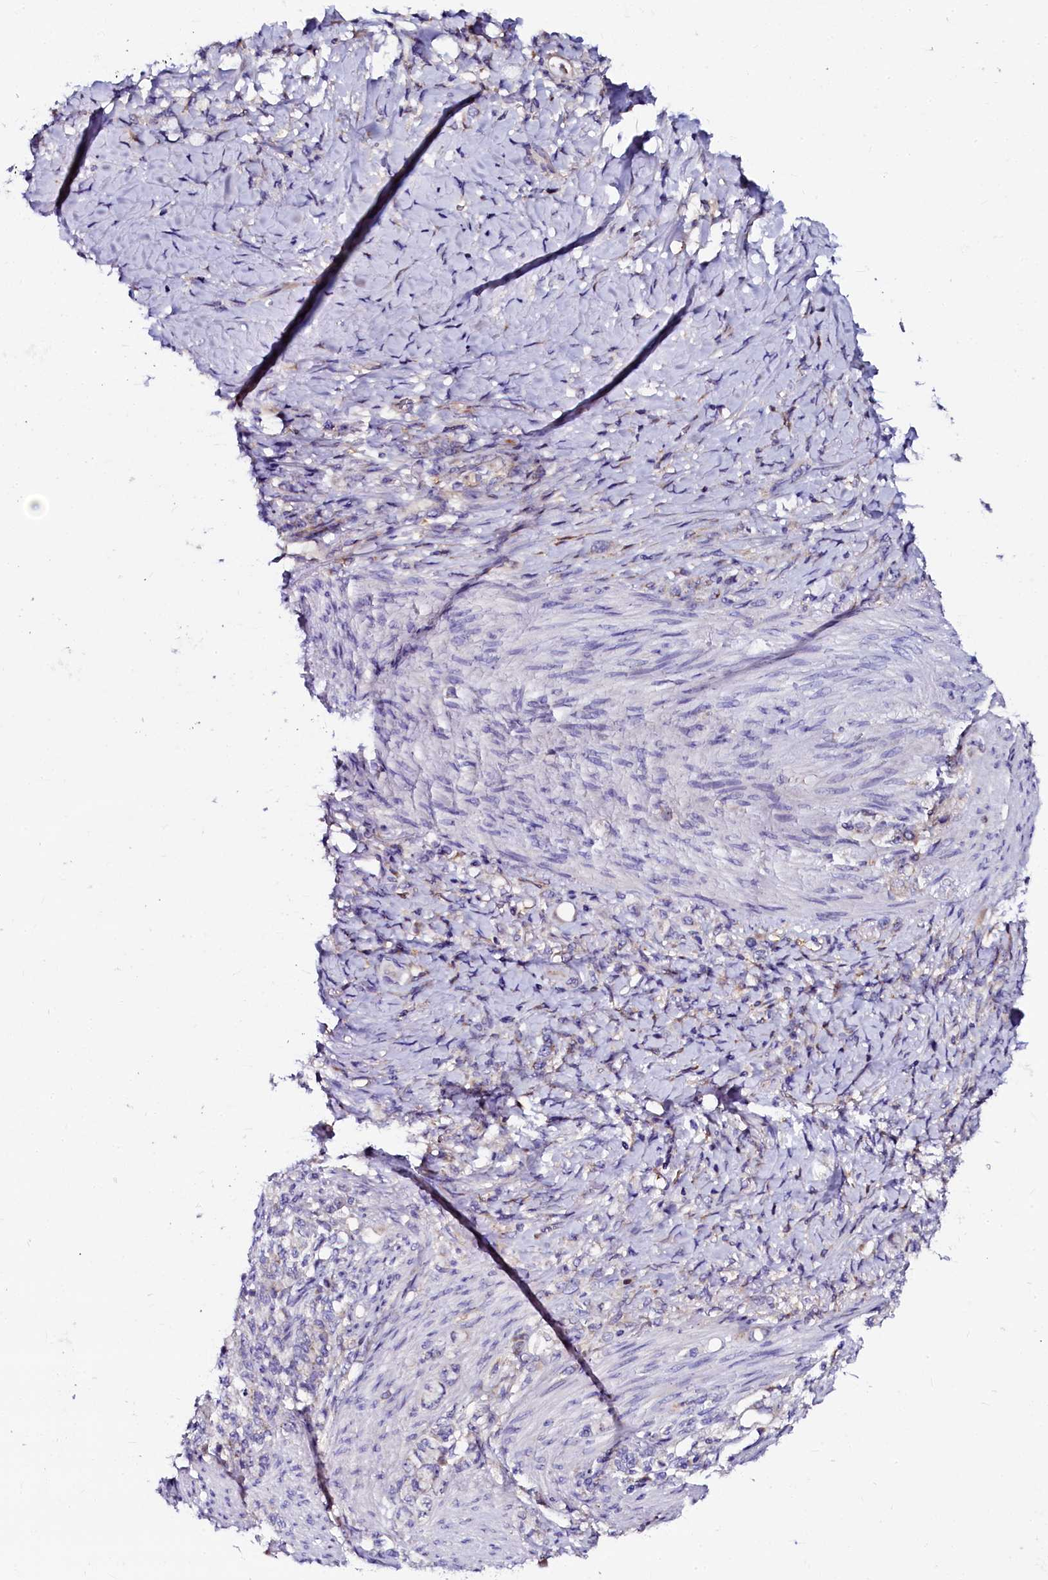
{"staining": {"intensity": "weak", "quantity": "<25%", "location": "cytoplasmic/membranous"}, "tissue": "stomach cancer", "cell_type": "Tumor cells", "image_type": "cancer", "snomed": [{"axis": "morphology", "description": "Adenocarcinoma, NOS"}, {"axis": "topography", "description": "Stomach"}], "caption": "Immunohistochemistry (IHC) photomicrograph of neoplastic tissue: stomach cancer stained with DAB reveals no significant protein expression in tumor cells. Nuclei are stained in blue.", "gene": "OTOL1", "patient": {"sex": "female", "age": 79}}